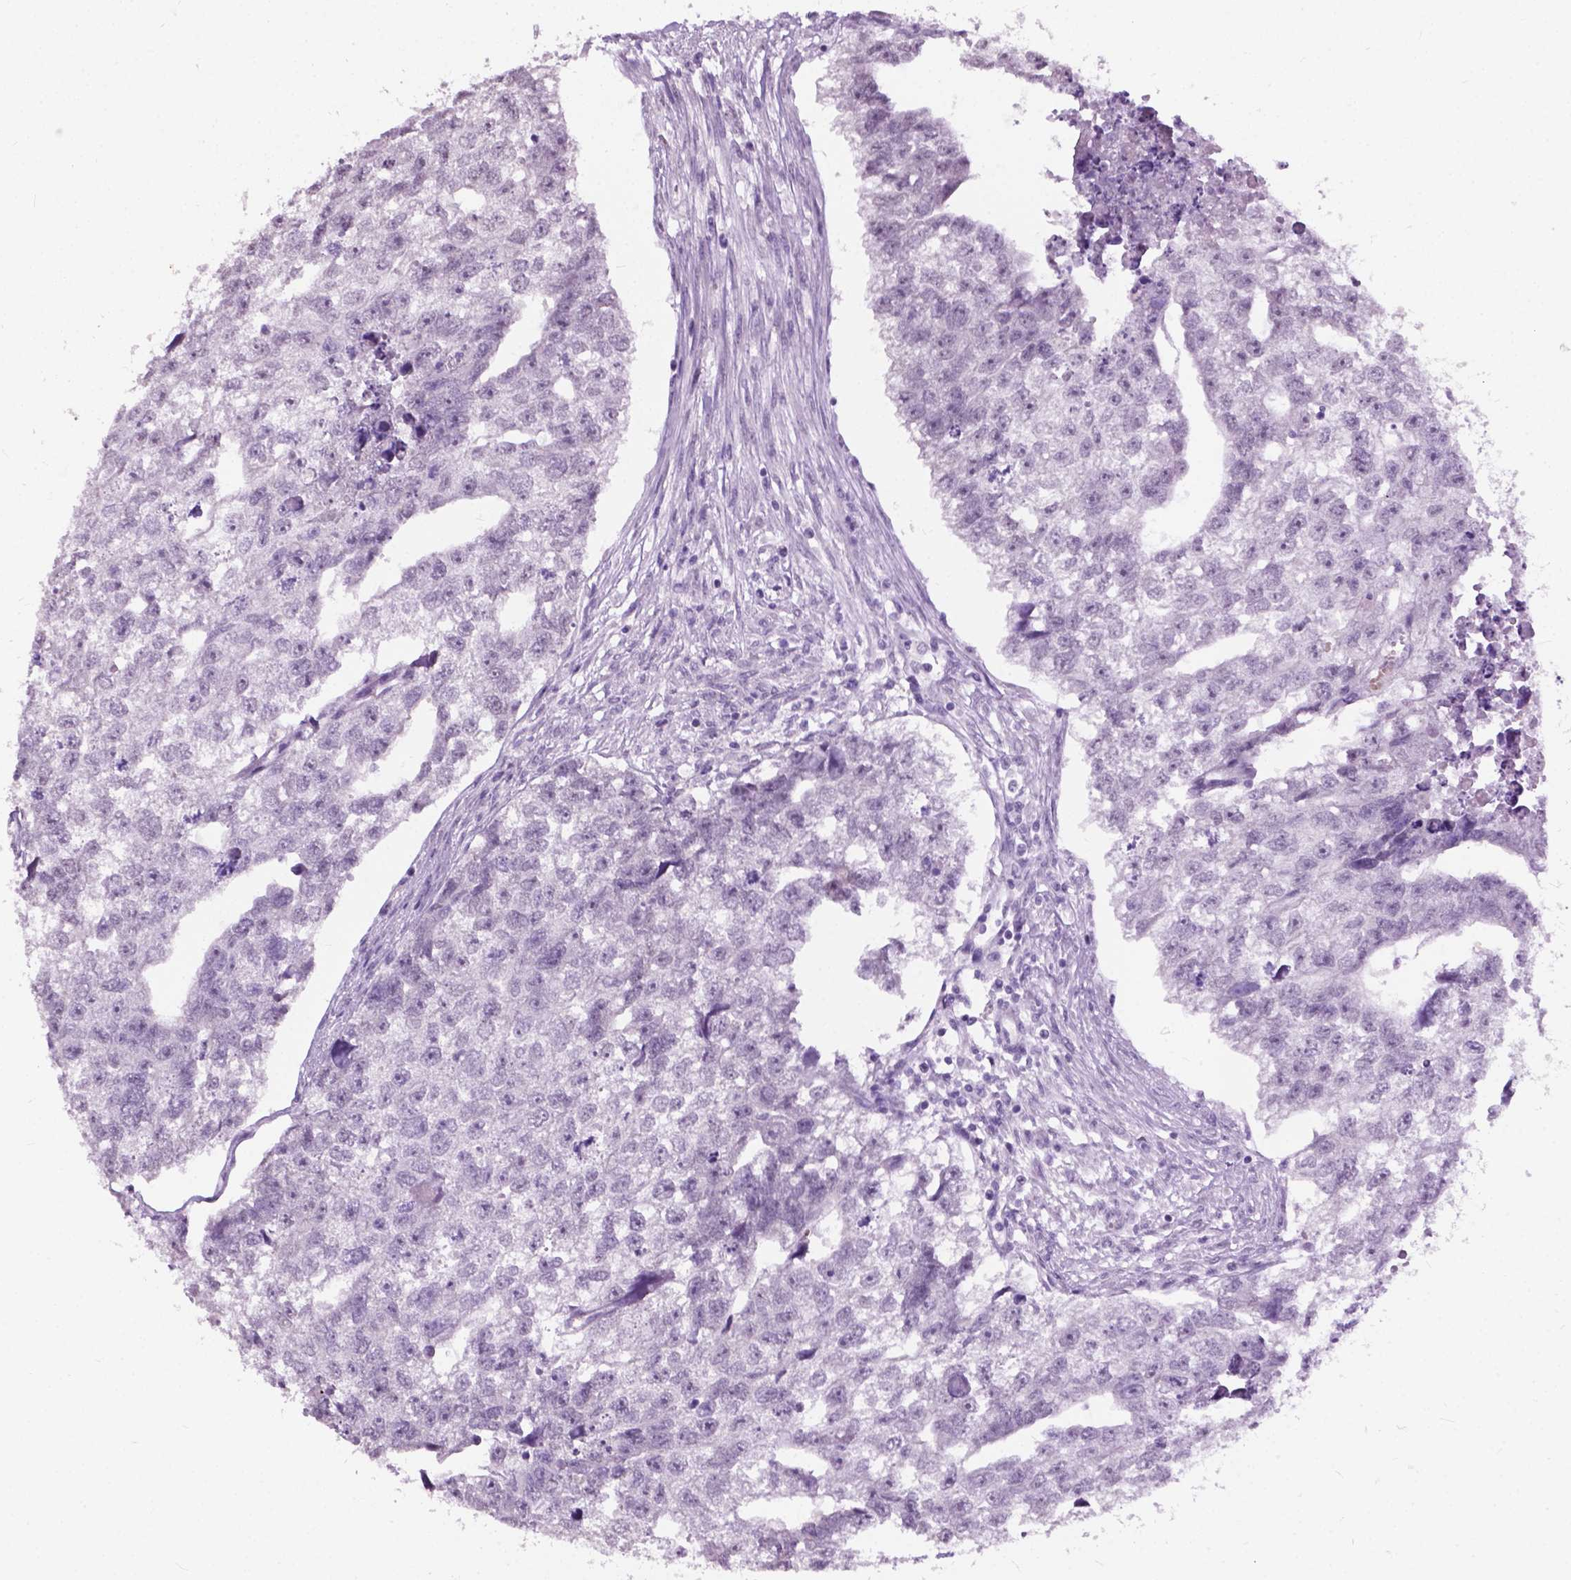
{"staining": {"intensity": "negative", "quantity": "none", "location": "none"}, "tissue": "testis cancer", "cell_type": "Tumor cells", "image_type": "cancer", "snomed": [{"axis": "morphology", "description": "Carcinoma, Embryonal, NOS"}, {"axis": "morphology", "description": "Teratoma, malignant, NOS"}, {"axis": "topography", "description": "Testis"}], "caption": "An image of testis cancer stained for a protein shows no brown staining in tumor cells.", "gene": "GPR37L1", "patient": {"sex": "male", "age": 44}}